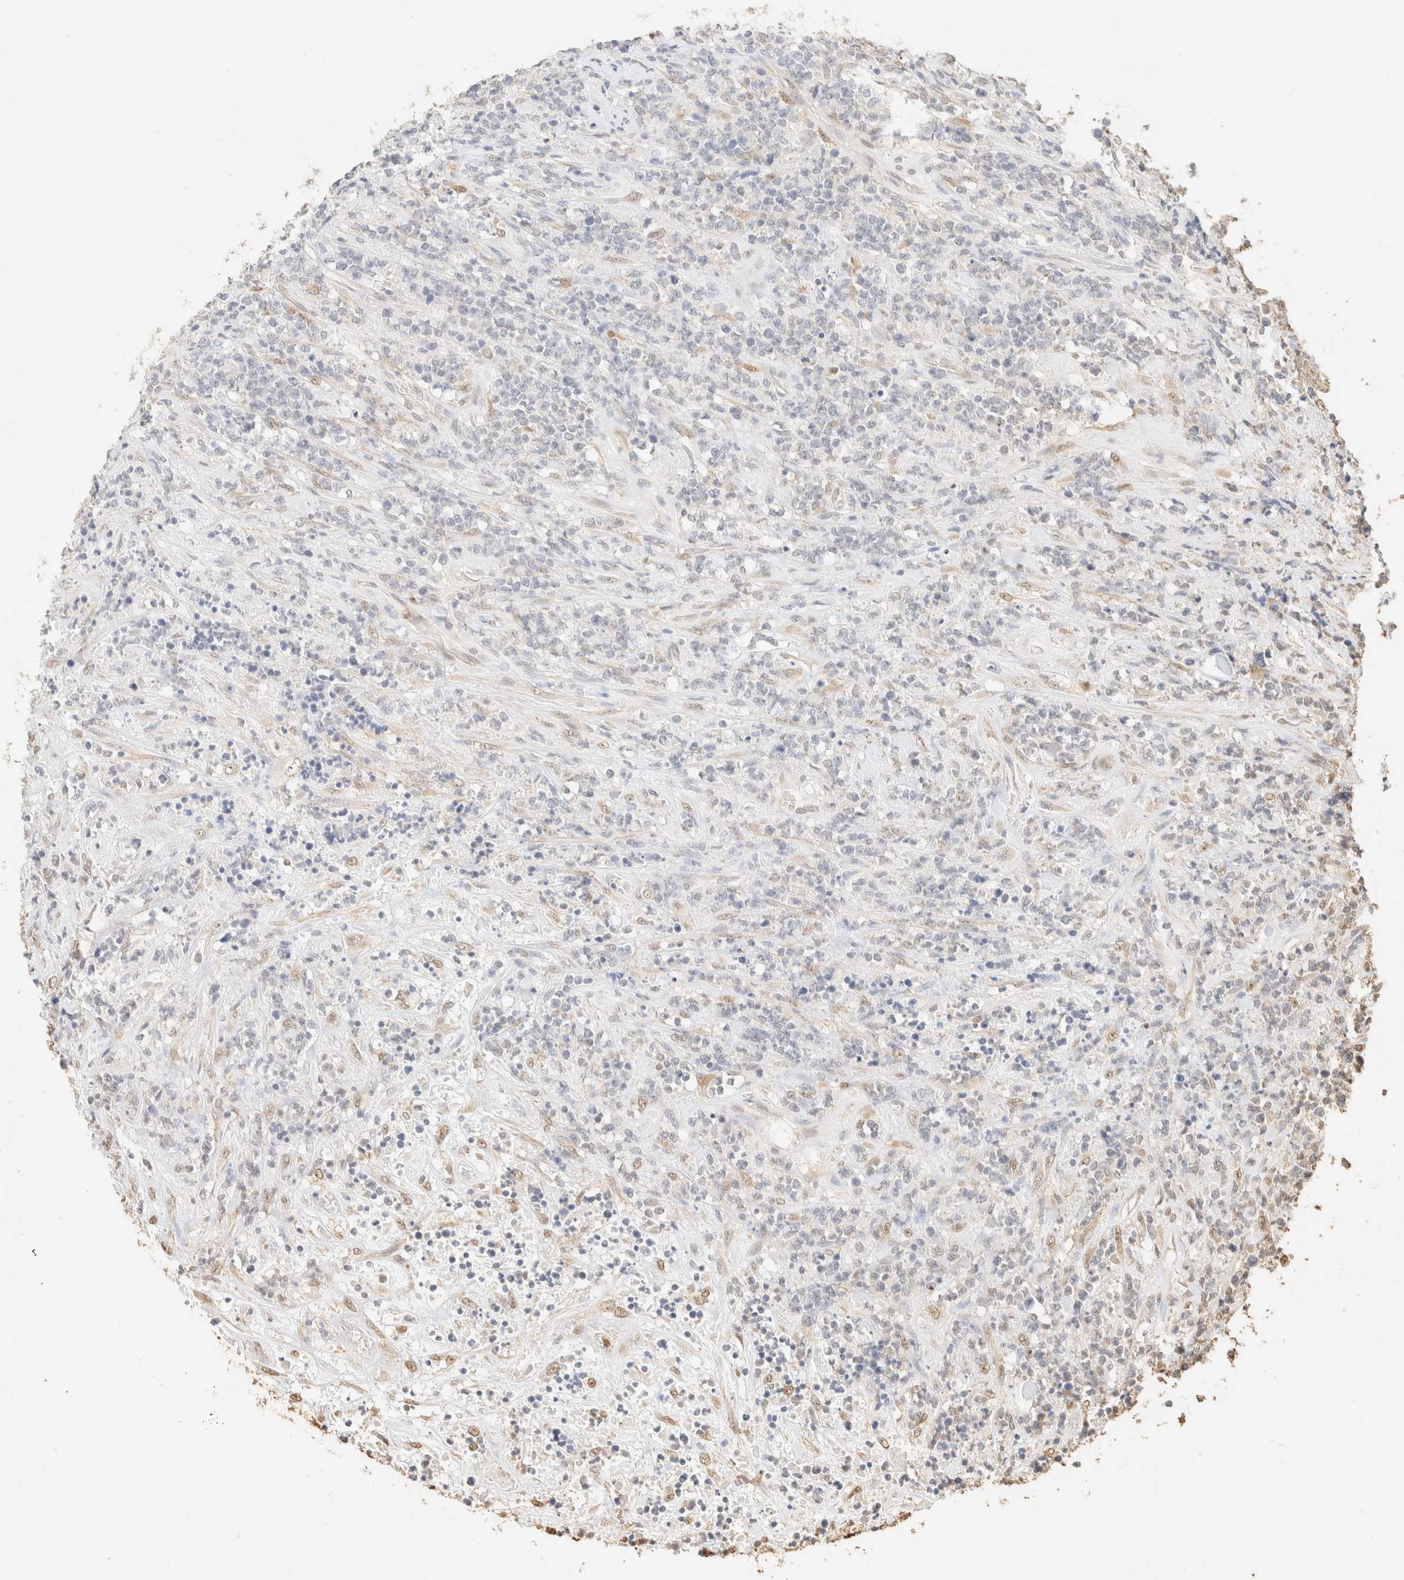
{"staining": {"intensity": "negative", "quantity": "none", "location": "none"}, "tissue": "lymphoma", "cell_type": "Tumor cells", "image_type": "cancer", "snomed": [{"axis": "morphology", "description": "Malignant lymphoma, non-Hodgkin's type, High grade"}, {"axis": "topography", "description": "Soft tissue"}], "caption": "A histopathology image of malignant lymphoma, non-Hodgkin's type (high-grade) stained for a protein reveals no brown staining in tumor cells.", "gene": "S100A13", "patient": {"sex": "male", "age": 18}}